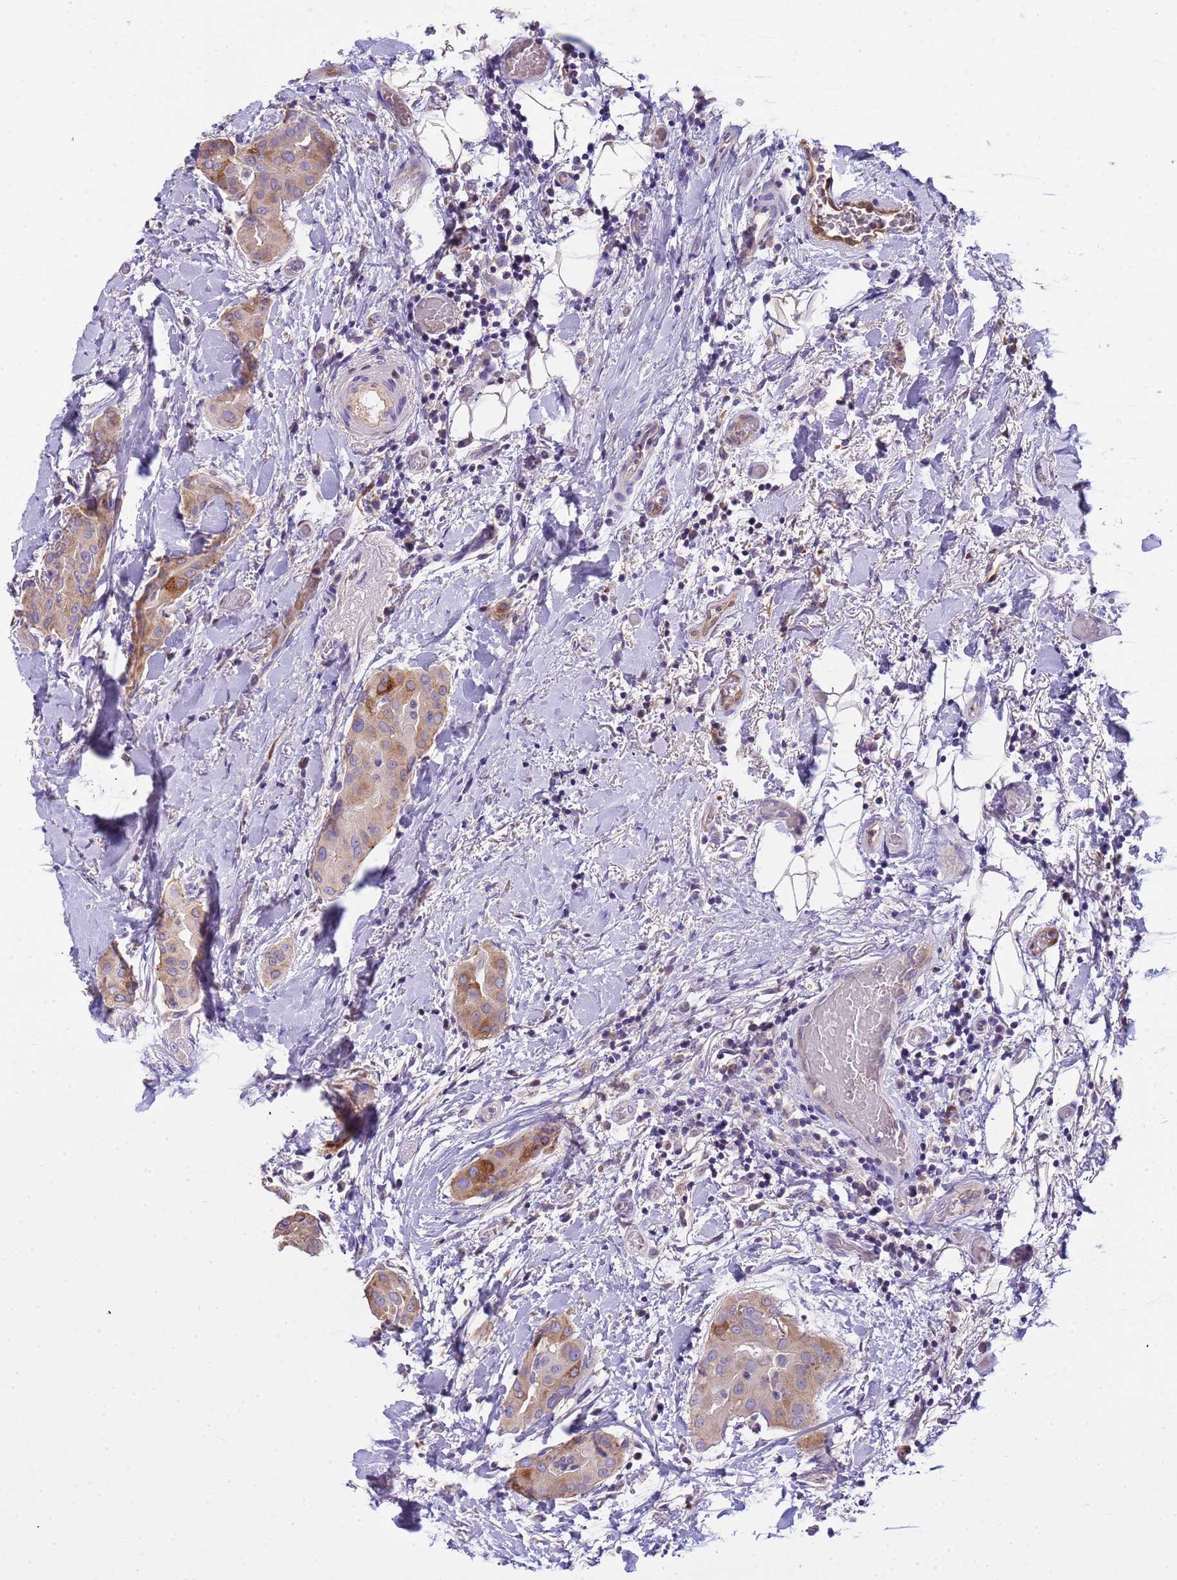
{"staining": {"intensity": "moderate", "quantity": "25%-75%", "location": "cytoplasmic/membranous"}, "tissue": "thyroid cancer", "cell_type": "Tumor cells", "image_type": "cancer", "snomed": [{"axis": "morphology", "description": "Papillary adenocarcinoma, NOS"}, {"axis": "topography", "description": "Thyroid gland"}], "caption": "Immunohistochemical staining of thyroid papillary adenocarcinoma displays medium levels of moderate cytoplasmic/membranous staining in approximately 25%-75% of tumor cells.", "gene": "PLCXD3", "patient": {"sex": "male", "age": 33}}